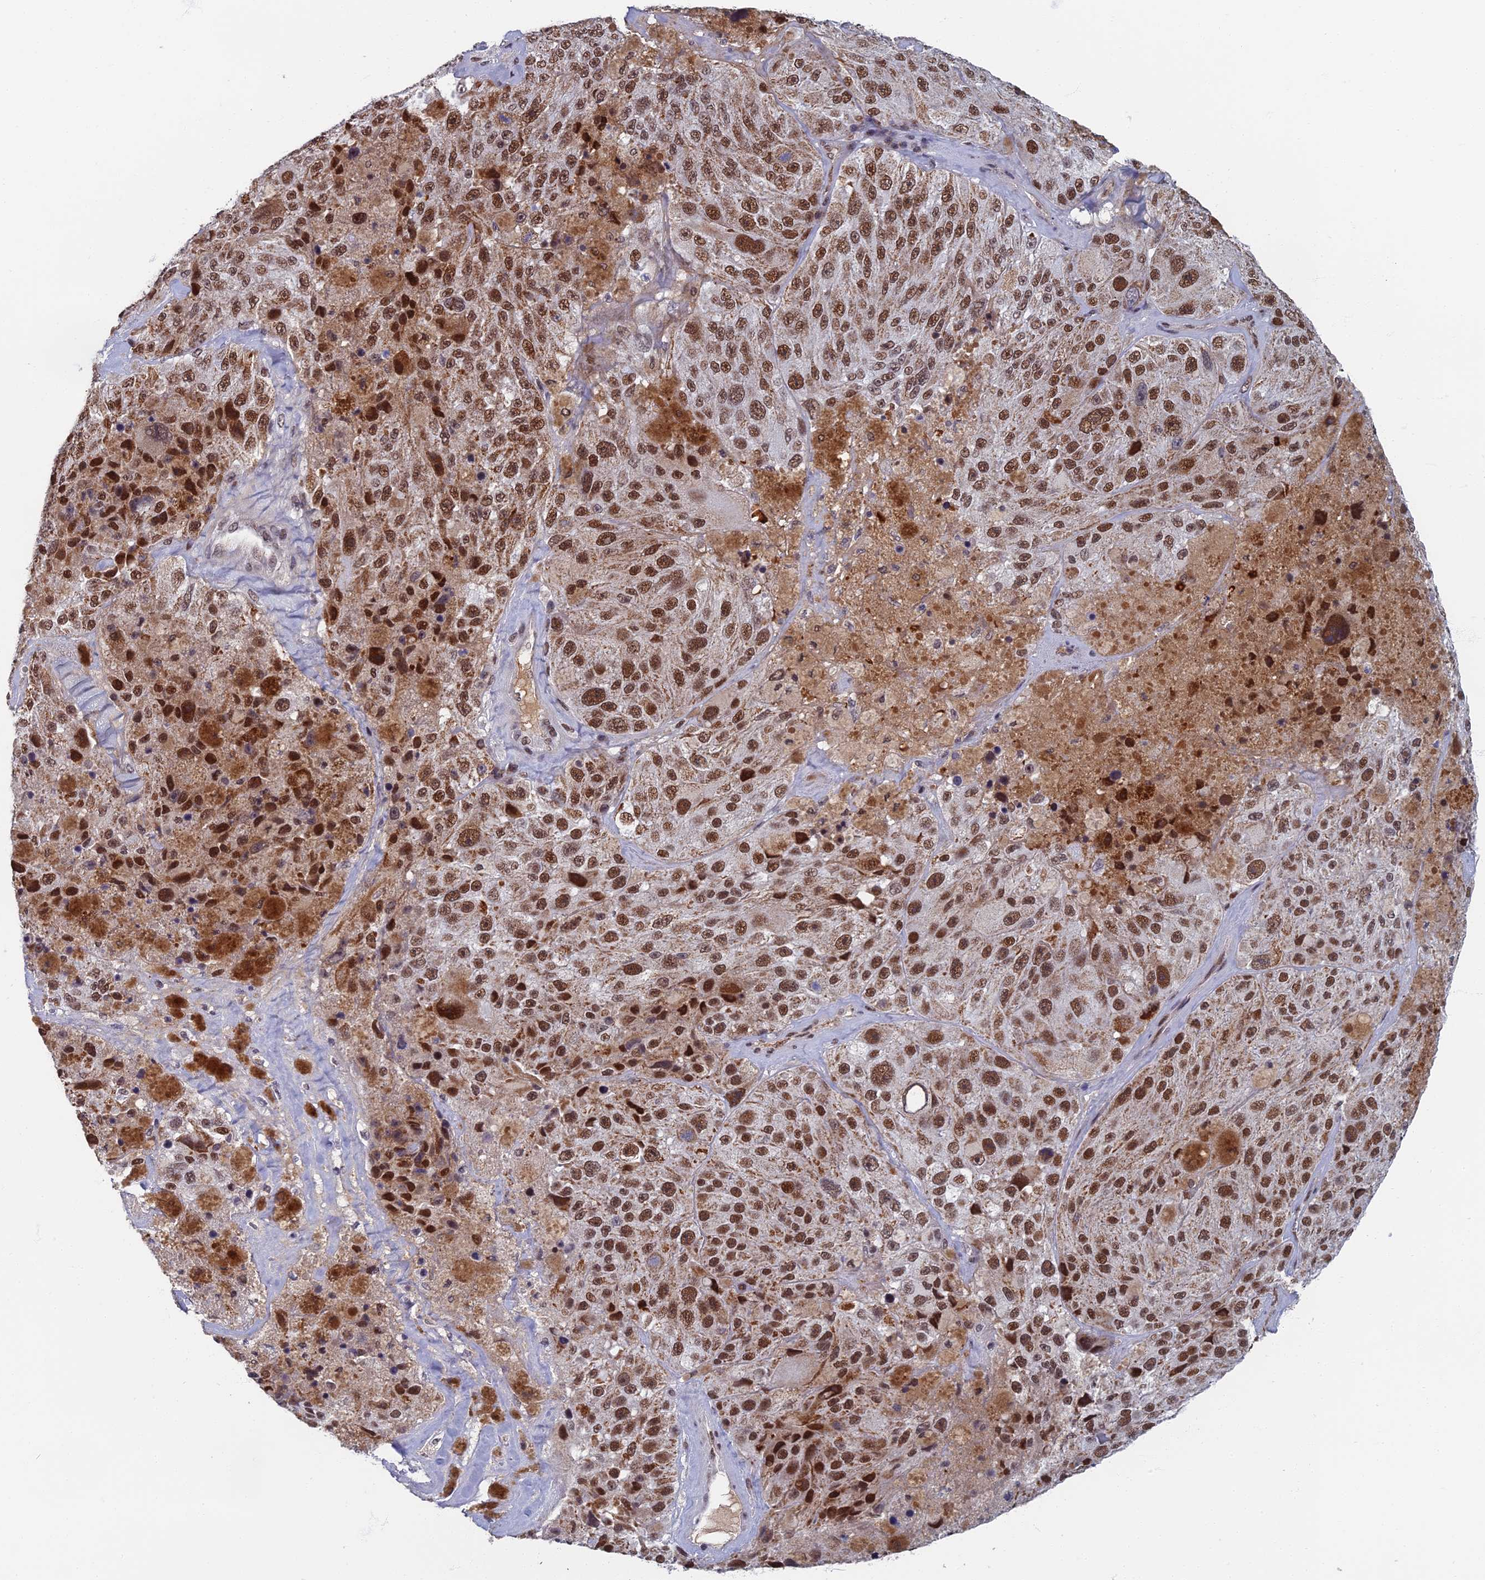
{"staining": {"intensity": "moderate", "quantity": ">75%", "location": "cytoplasmic/membranous,nuclear"}, "tissue": "melanoma", "cell_type": "Tumor cells", "image_type": "cancer", "snomed": [{"axis": "morphology", "description": "Malignant melanoma, Metastatic site"}, {"axis": "topography", "description": "Lymph node"}], "caption": "A high-resolution histopathology image shows IHC staining of malignant melanoma (metastatic site), which reveals moderate cytoplasmic/membranous and nuclear expression in approximately >75% of tumor cells. (IHC, brightfield microscopy, high magnification).", "gene": "TAF13", "patient": {"sex": "male", "age": 62}}